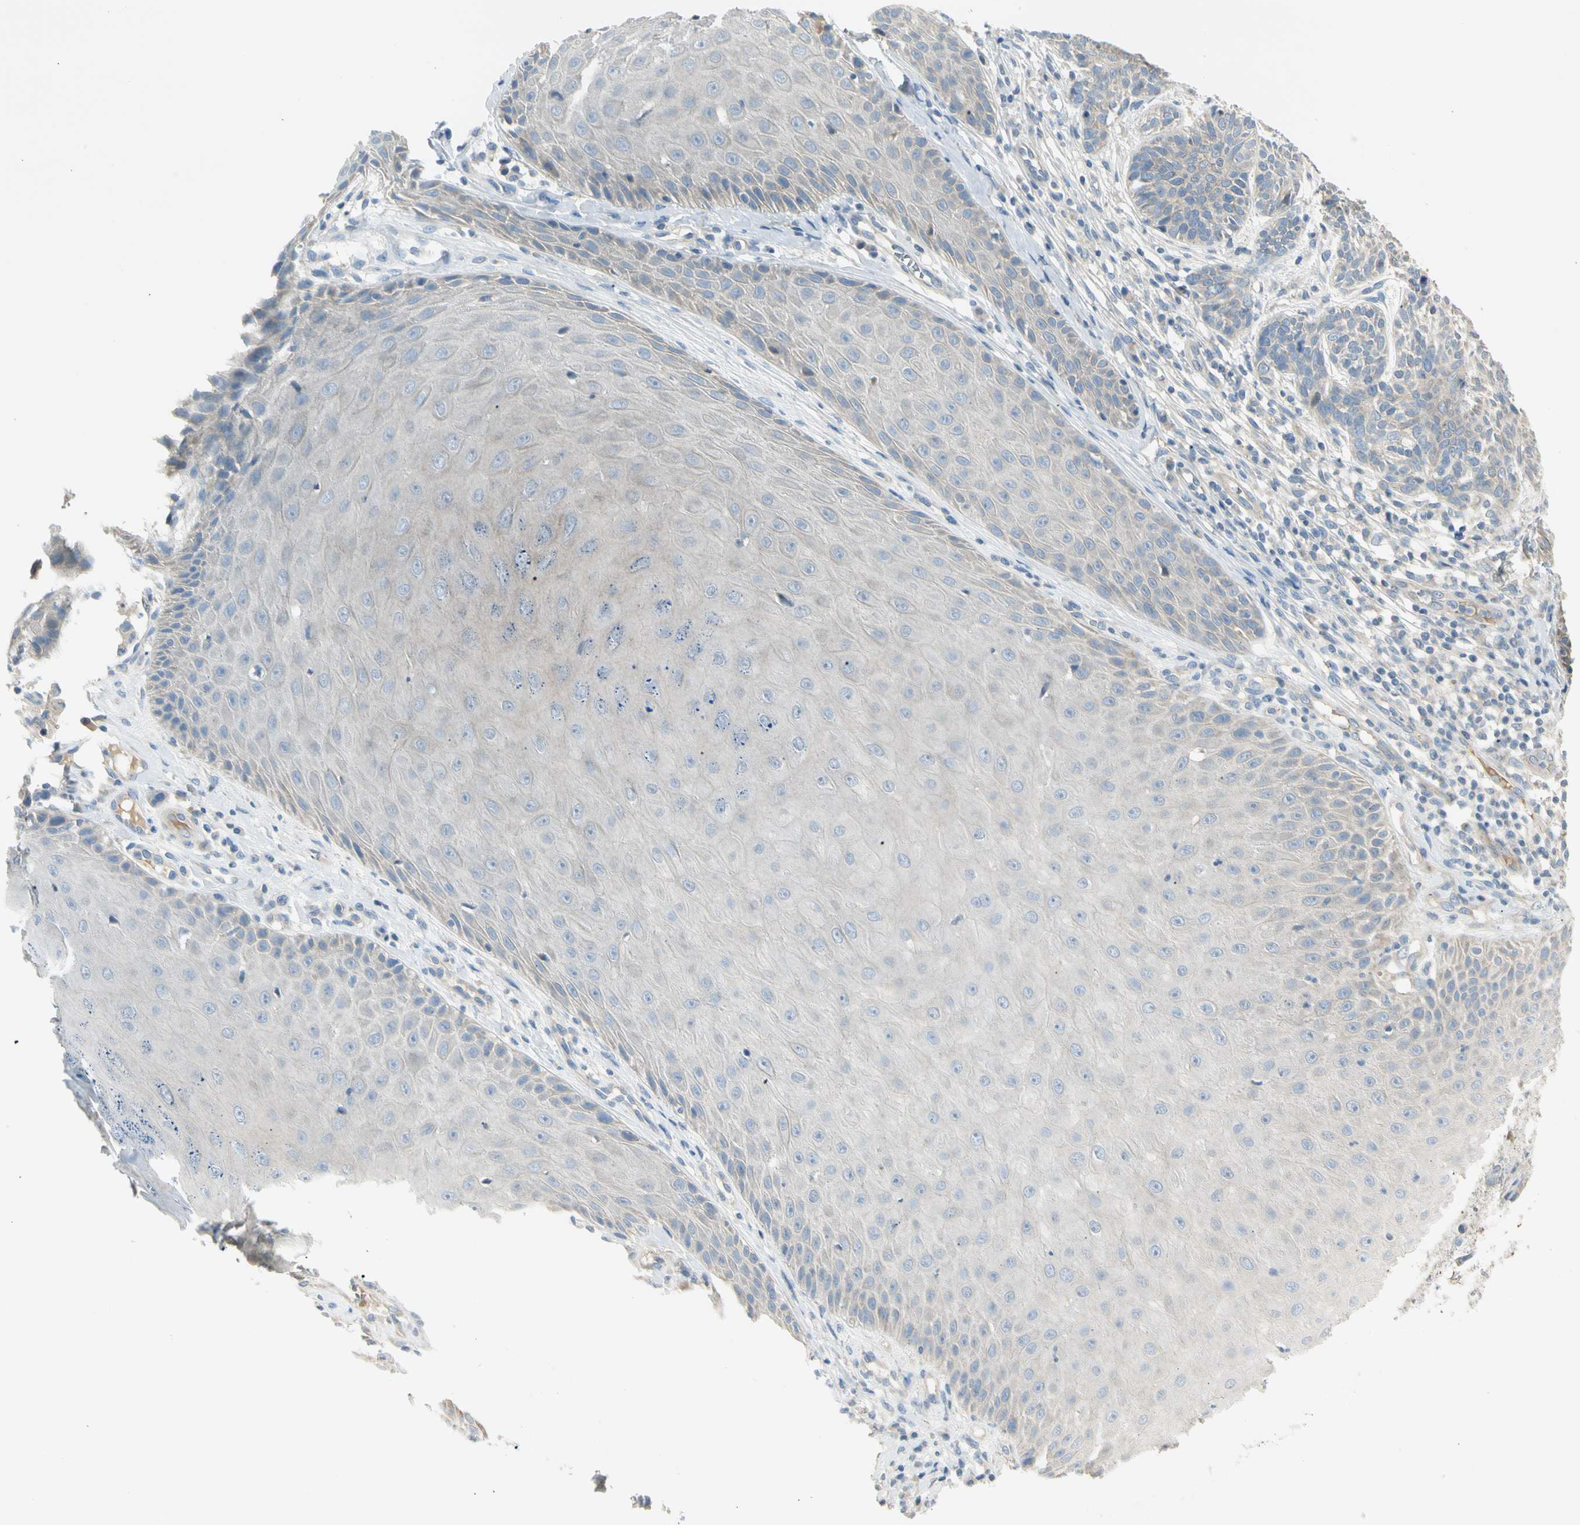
{"staining": {"intensity": "negative", "quantity": "none", "location": "none"}, "tissue": "skin cancer", "cell_type": "Tumor cells", "image_type": "cancer", "snomed": [{"axis": "morphology", "description": "Normal tissue, NOS"}, {"axis": "morphology", "description": "Basal cell carcinoma"}, {"axis": "topography", "description": "Skin"}], "caption": "The photomicrograph exhibits no significant expression in tumor cells of skin cancer.", "gene": "ADGRA3", "patient": {"sex": "male", "age": 52}}